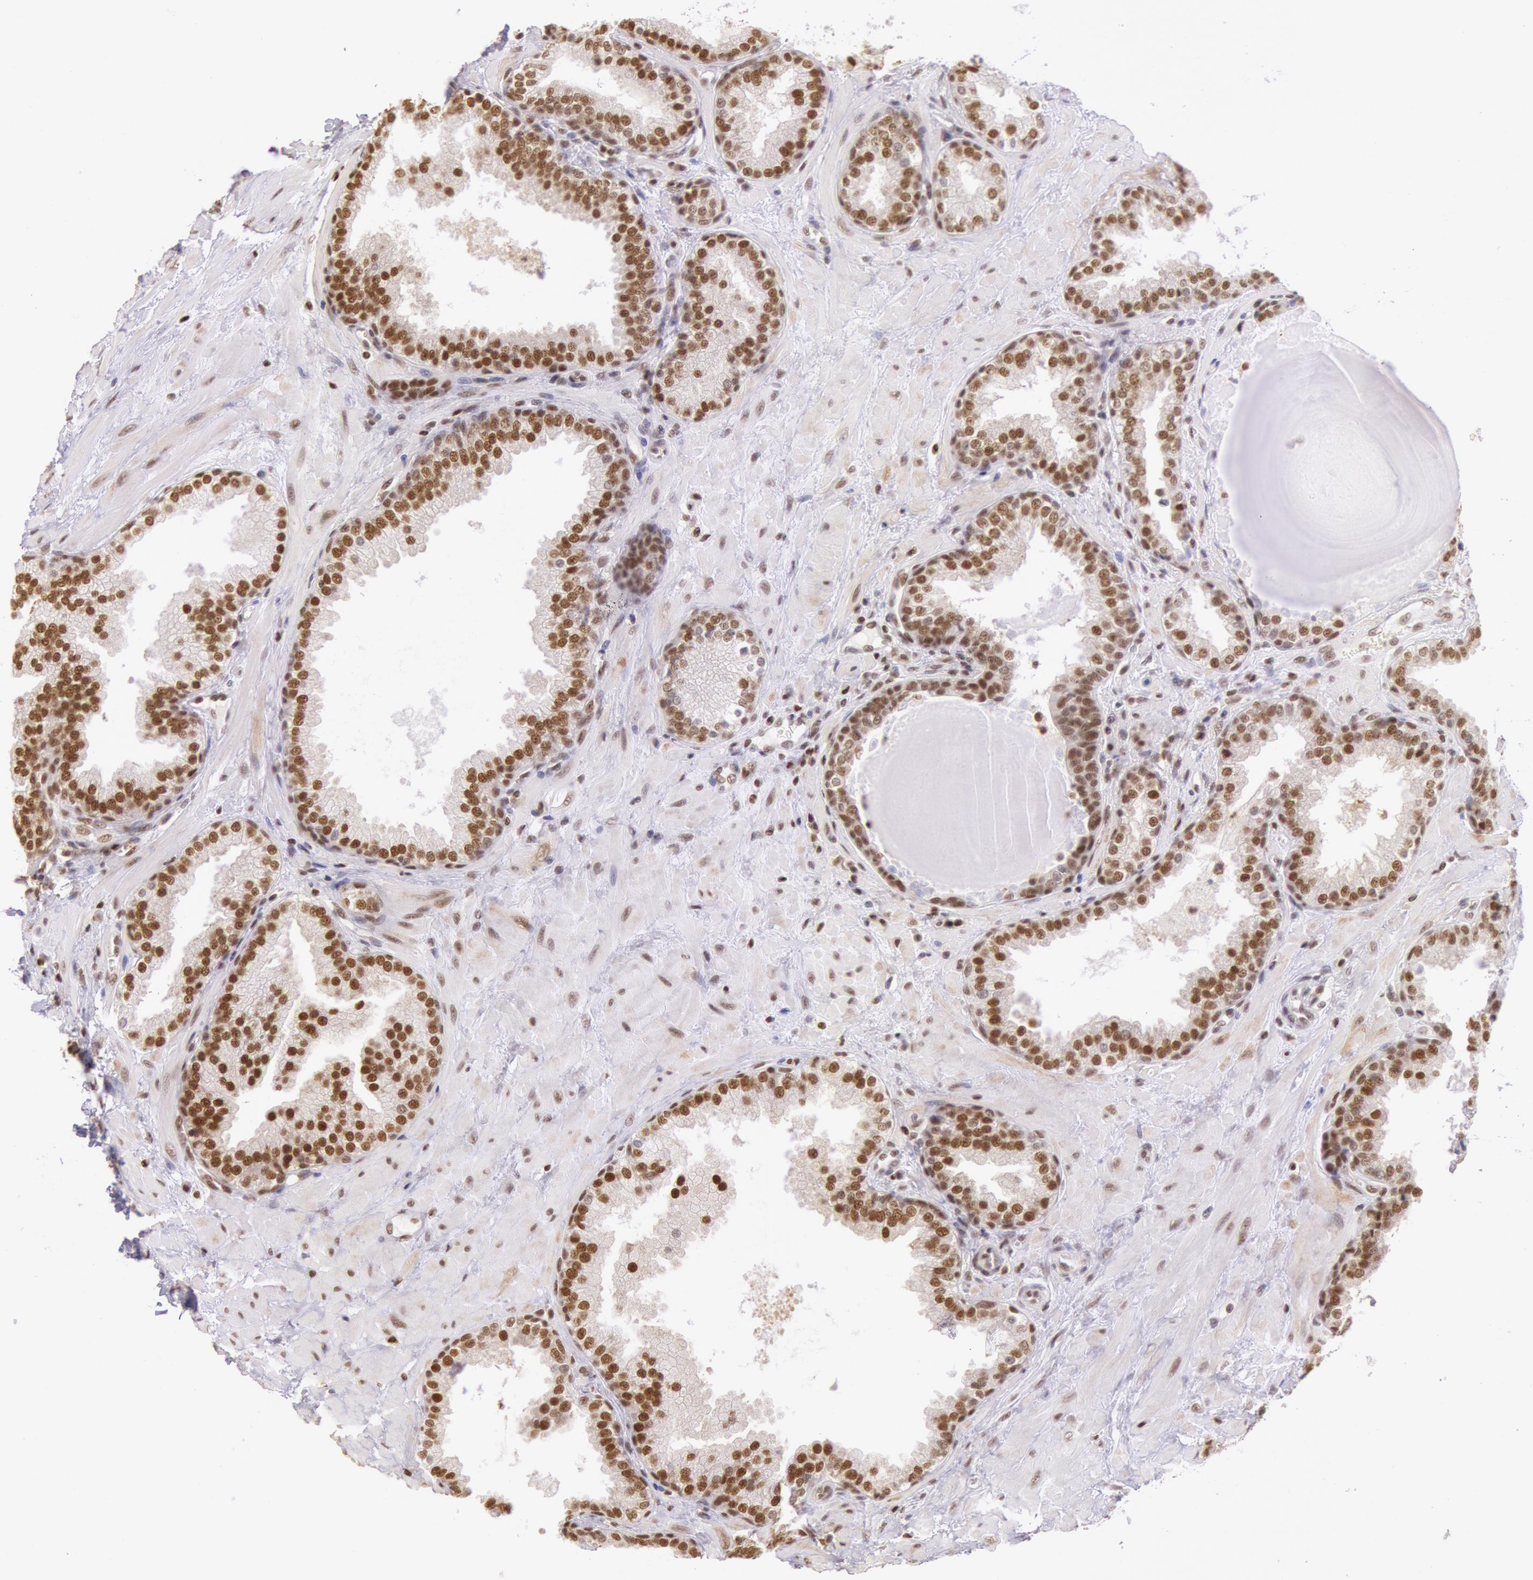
{"staining": {"intensity": "strong", "quantity": ">75%", "location": "nuclear"}, "tissue": "prostate", "cell_type": "Glandular cells", "image_type": "normal", "snomed": [{"axis": "morphology", "description": "Normal tissue, NOS"}, {"axis": "topography", "description": "Prostate"}], "caption": "A high-resolution micrograph shows immunohistochemistry staining of benign prostate, which demonstrates strong nuclear expression in about >75% of glandular cells. (brown staining indicates protein expression, while blue staining denotes nuclei).", "gene": "ESS2", "patient": {"sex": "male", "age": 51}}